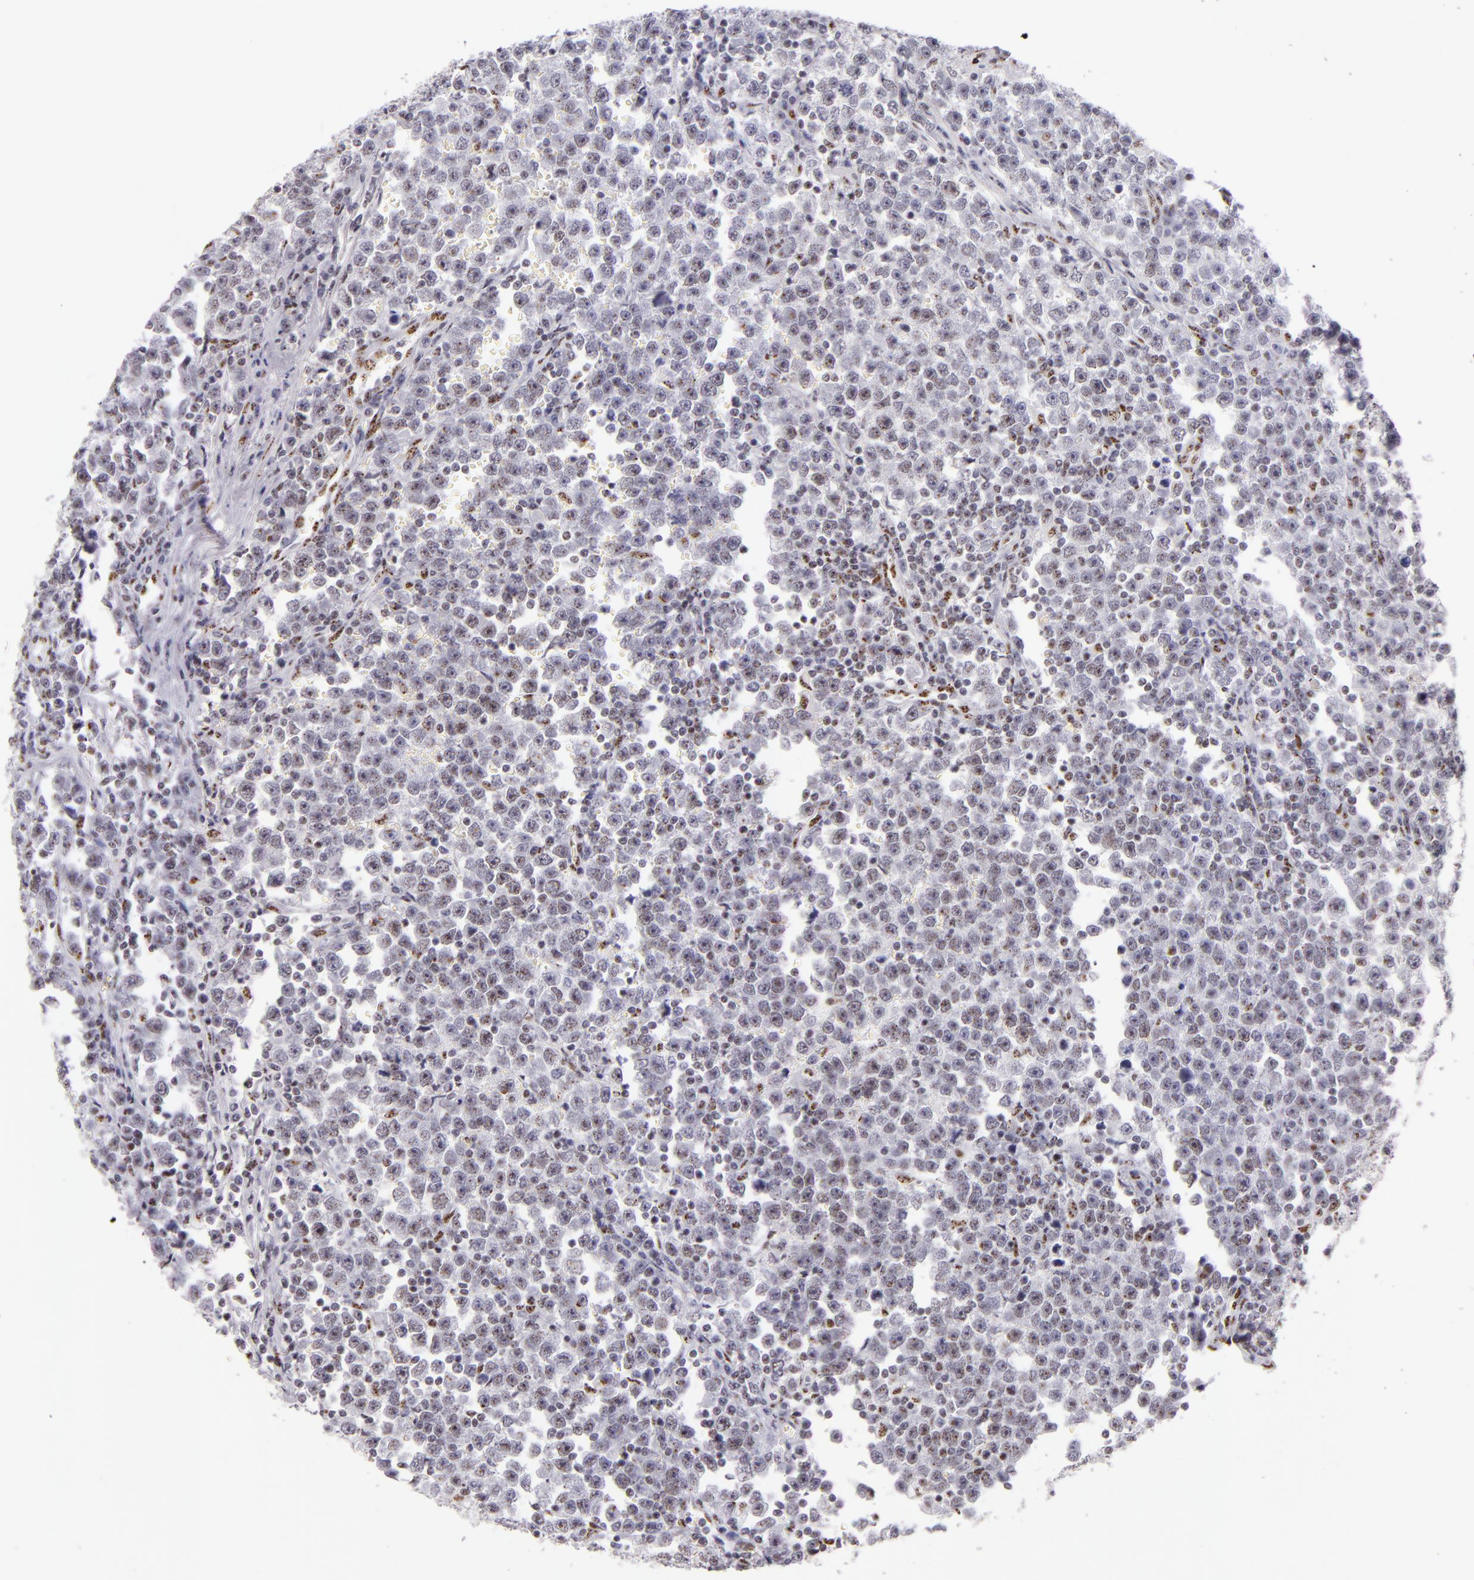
{"staining": {"intensity": "weak", "quantity": "<25%", "location": "nuclear"}, "tissue": "testis cancer", "cell_type": "Tumor cells", "image_type": "cancer", "snomed": [{"axis": "morphology", "description": "Seminoma, NOS"}, {"axis": "topography", "description": "Testis"}], "caption": "Immunohistochemistry micrograph of testis cancer stained for a protein (brown), which exhibits no positivity in tumor cells.", "gene": "TOP3A", "patient": {"sex": "male", "age": 43}}